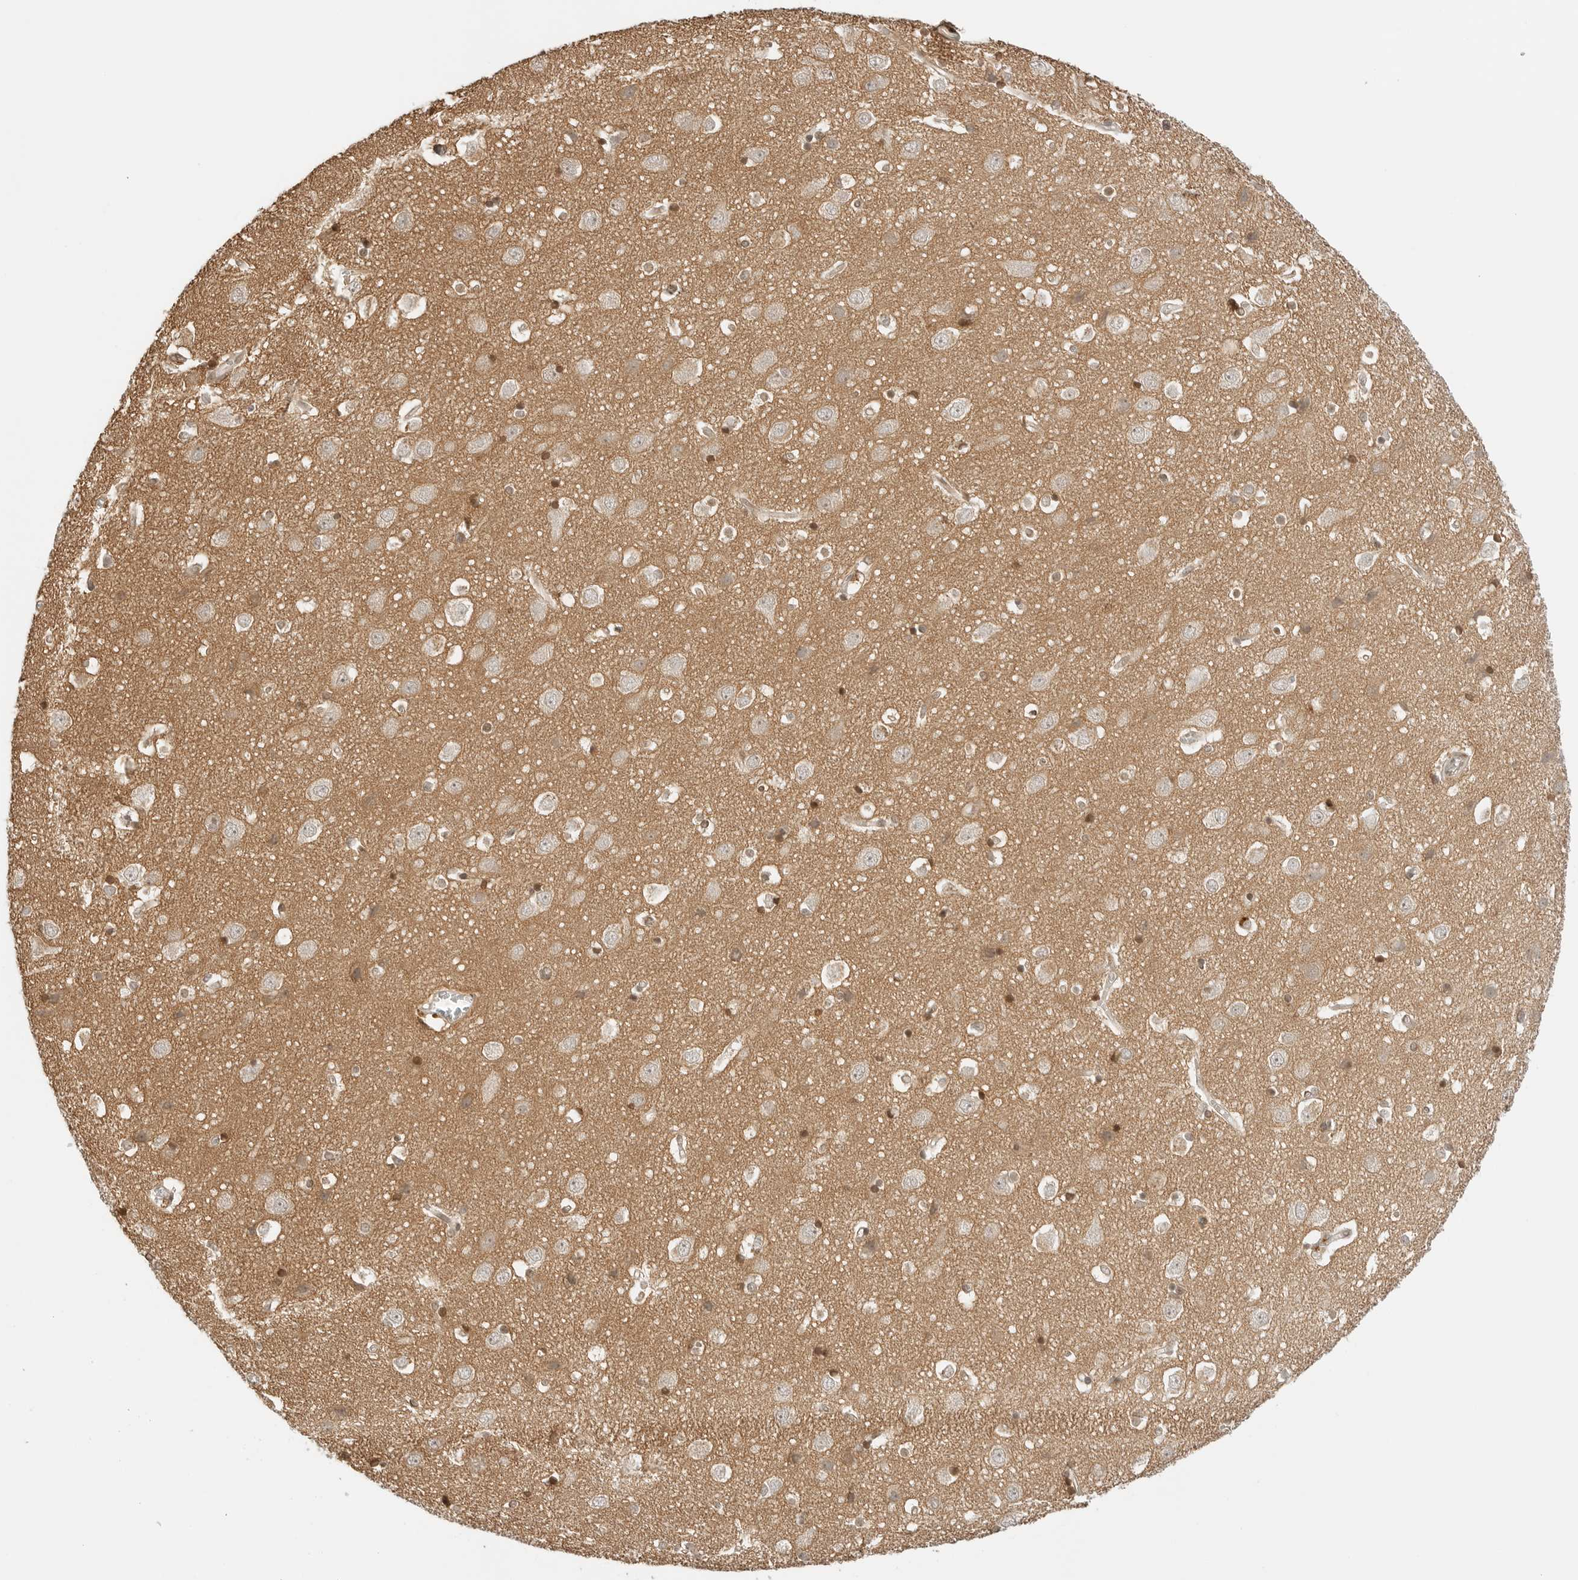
{"staining": {"intensity": "negative", "quantity": "none", "location": "none"}, "tissue": "cerebral cortex", "cell_type": "Endothelial cells", "image_type": "normal", "snomed": [{"axis": "morphology", "description": "Normal tissue, NOS"}, {"axis": "topography", "description": "Cerebral cortex"}], "caption": "A high-resolution photomicrograph shows IHC staining of benign cerebral cortex, which exhibits no significant positivity in endothelial cells. (DAB IHC, high magnification).", "gene": "POLH", "patient": {"sex": "male", "age": 54}}